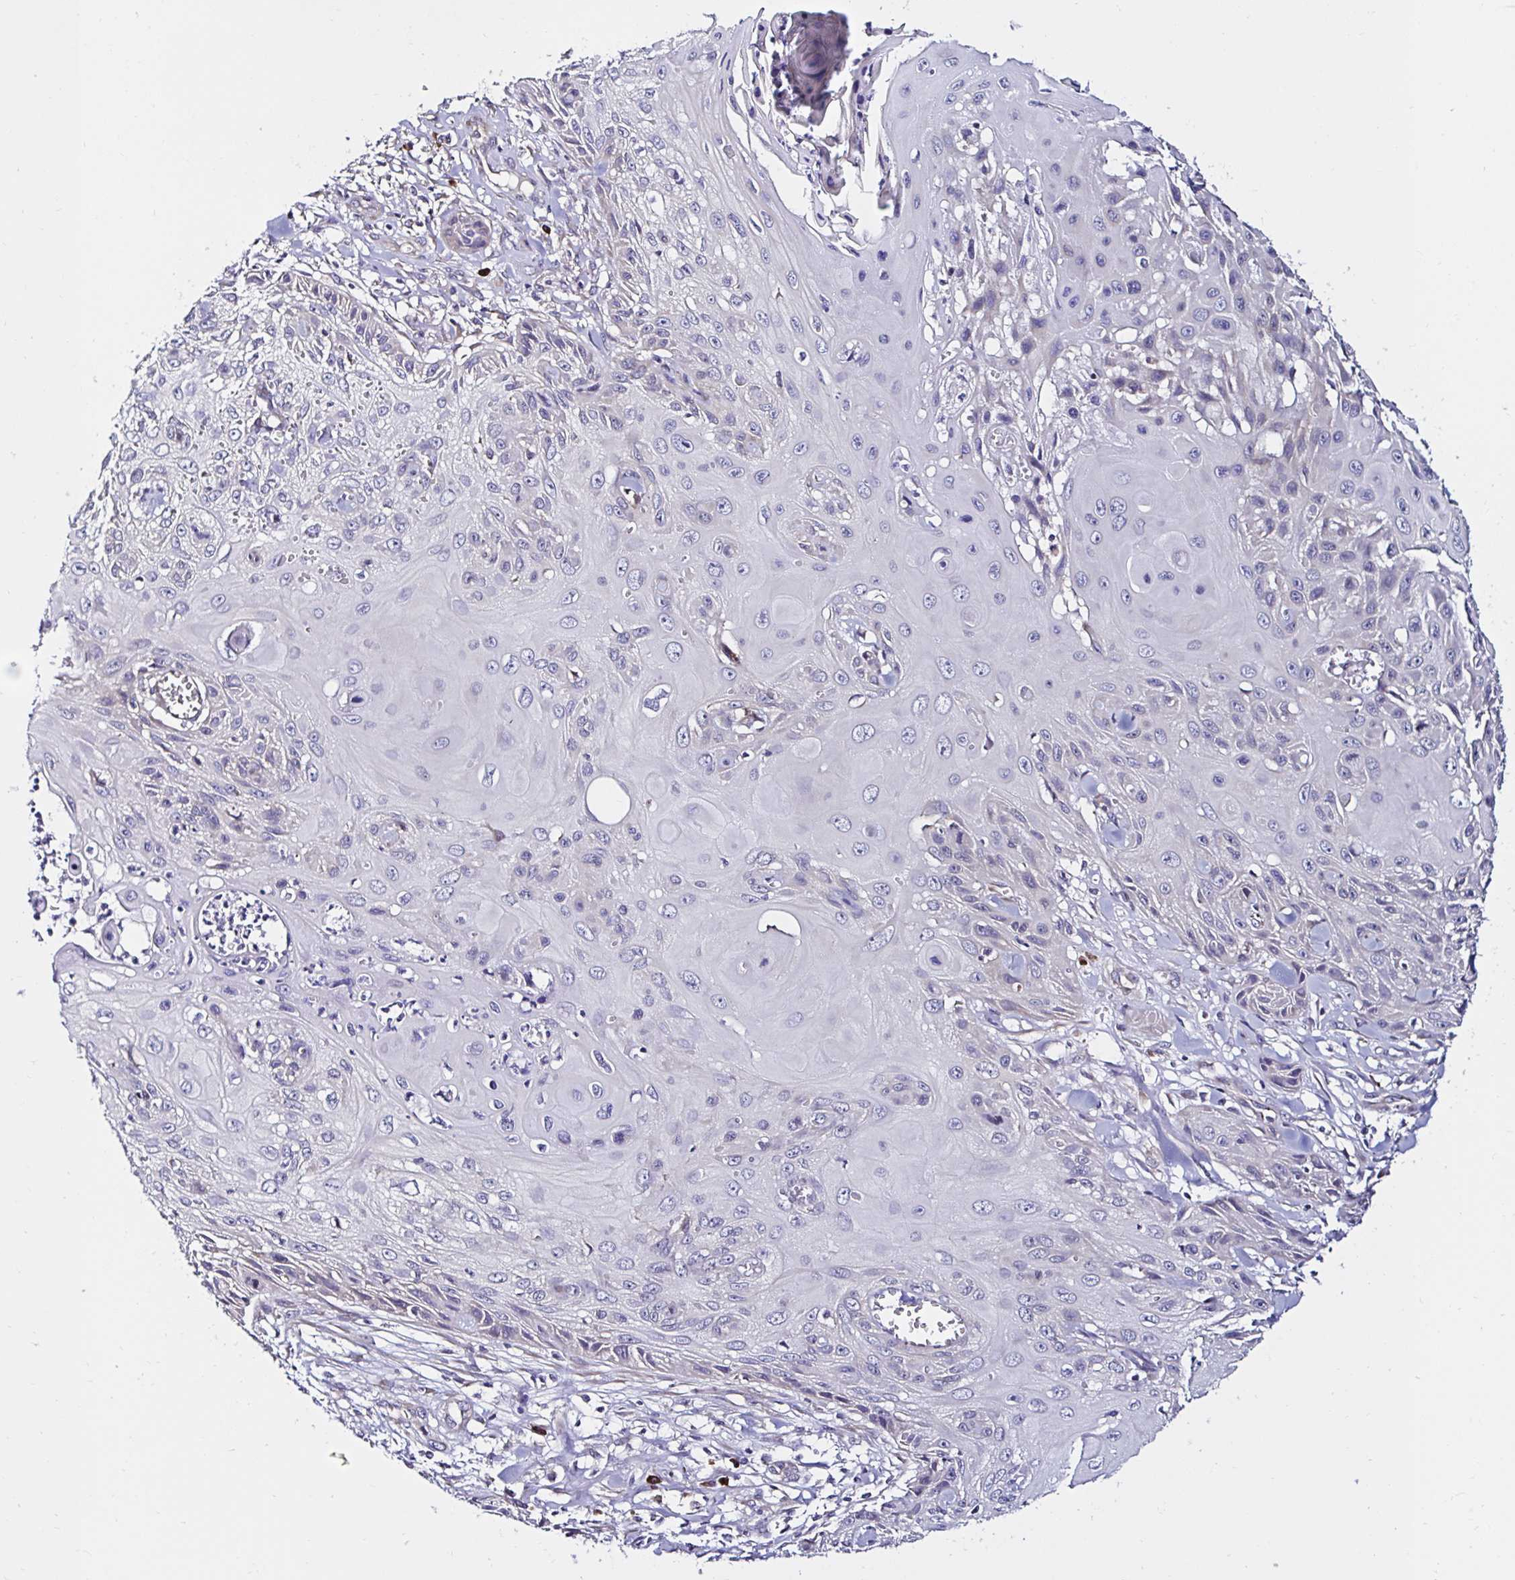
{"staining": {"intensity": "negative", "quantity": "none", "location": "none"}, "tissue": "skin cancer", "cell_type": "Tumor cells", "image_type": "cancer", "snomed": [{"axis": "morphology", "description": "Squamous cell carcinoma, NOS"}, {"axis": "topography", "description": "Skin"}, {"axis": "topography", "description": "Vulva"}], "caption": "Immunohistochemical staining of human skin cancer reveals no significant expression in tumor cells.", "gene": "VSIG2", "patient": {"sex": "female", "age": 83}}